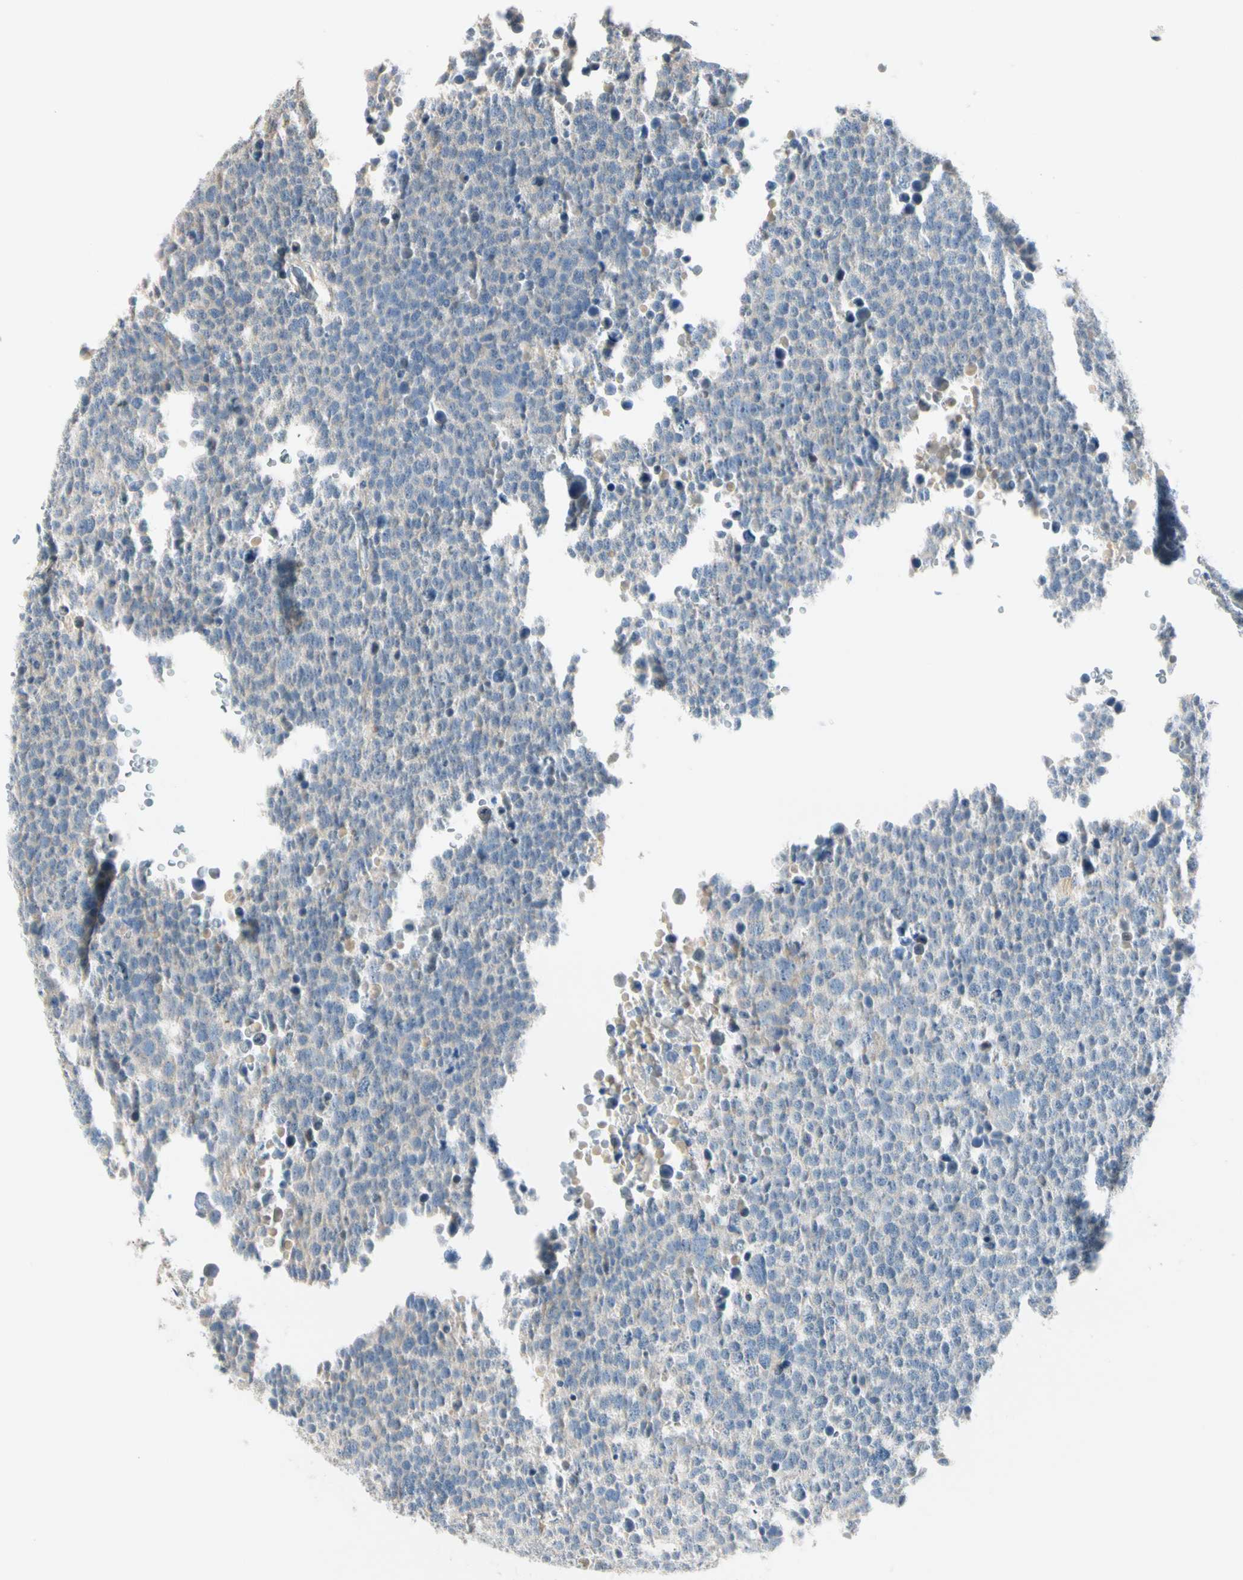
{"staining": {"intensity": "weak", "quantity": "<25%", "location": "cytoplasmic/membranous"}, "tissue": "testis cancer", "cell_type": "Tumor cells", "image_type": "cancer", "snomed": [{"axis": "morphology", "description": "Seminoma, NOS"}, {"axis": "topography", "description": "Testis"}], "caption": "Tumor cells are negative for brown protein staining in seminoma (testis).", "gene": "GPR153", "patient": {"sex": "male", "age": 71}}